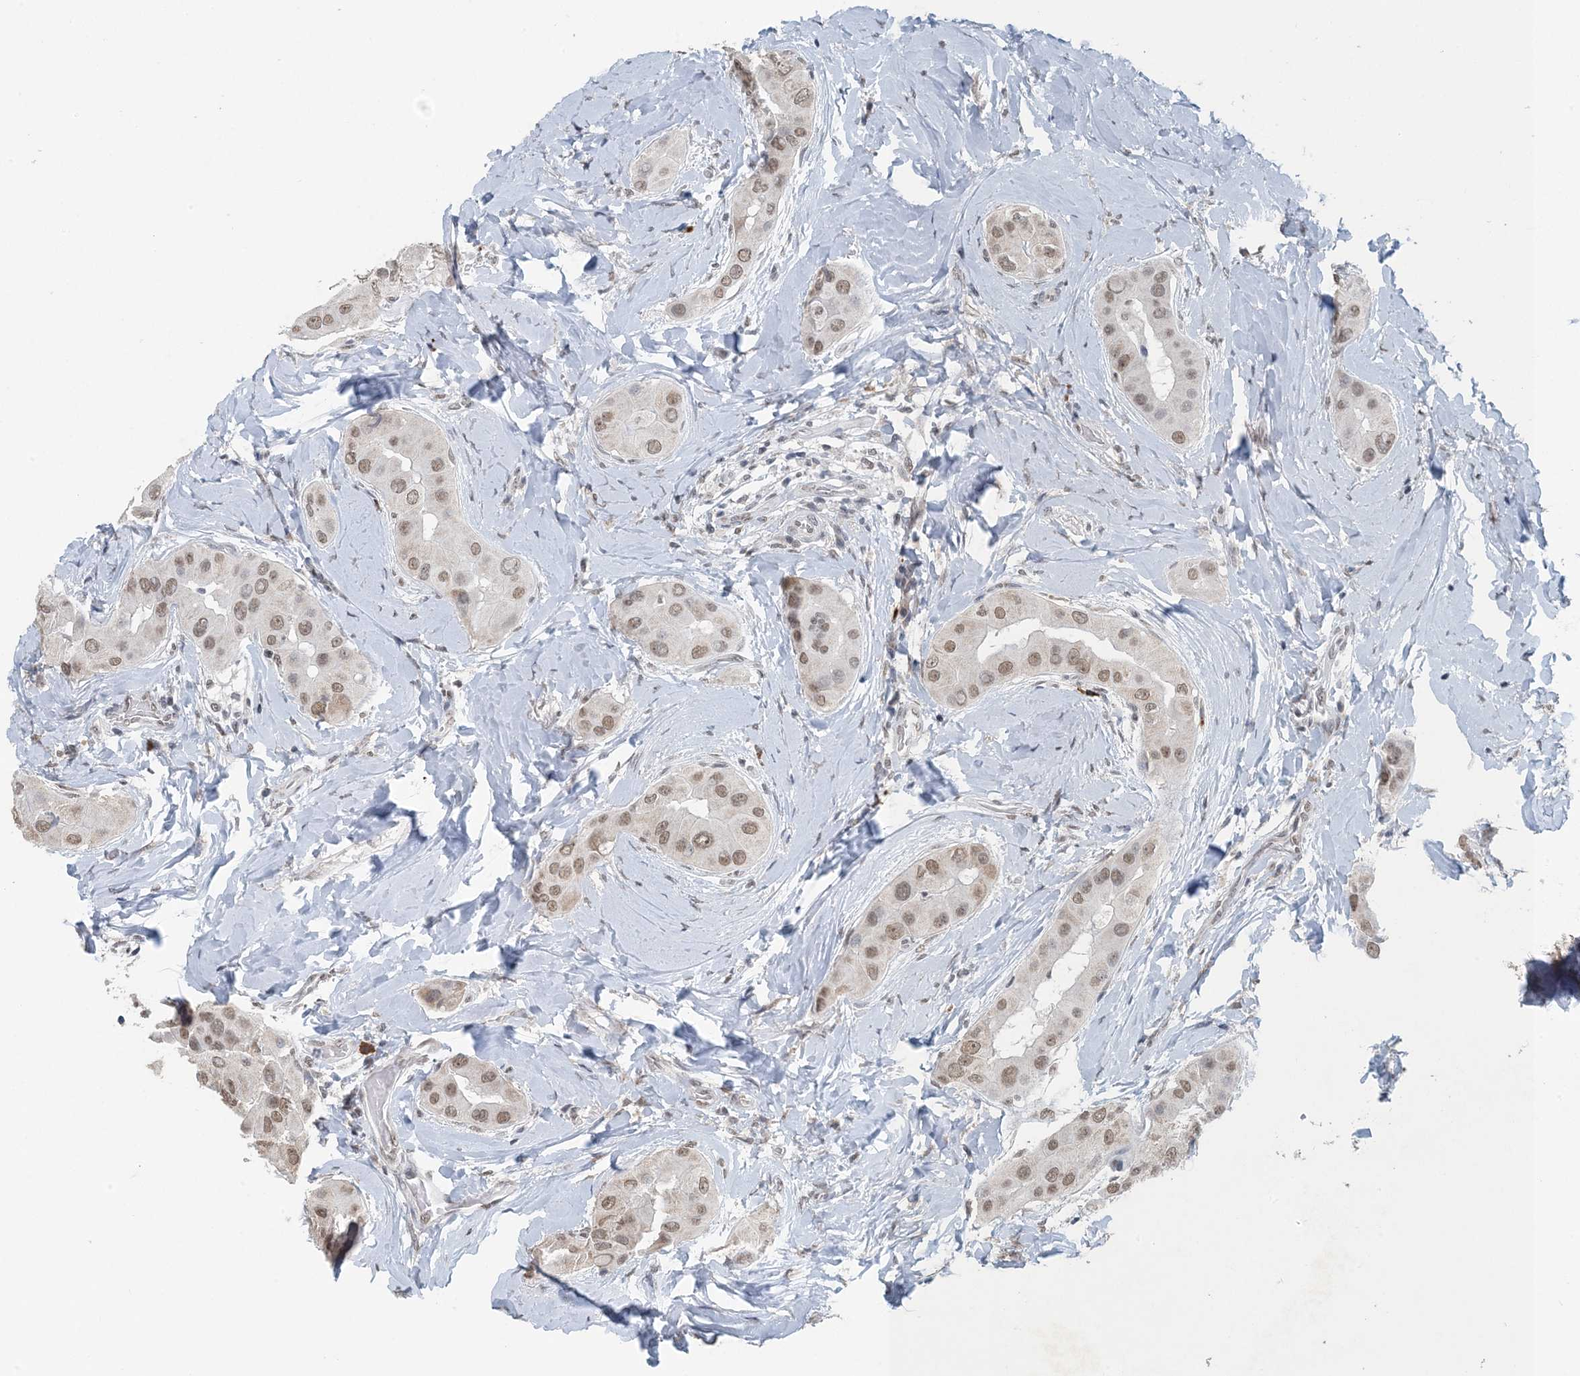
{"staining": {"intensity": "moderate", "quantity": ">75%", "location": "nuclear"}, "tissue": "thyroid cancer", "cell_type": "Tumor cells", "image_type": "cancer", "snomed": [{"axis": "morphology", "description": "Papillary adenocarcinoma, NOS"}, {"axis": "topography", "description": "Thyroid gland"}], "caption": "A medium amount of moderate nuclear staining is identified in approximately >75% of tumor cells in thyroid papillary adenocarcinoma tissue.", "gene": "MBD2", "patient": {"sex": "male", "age": 33}}